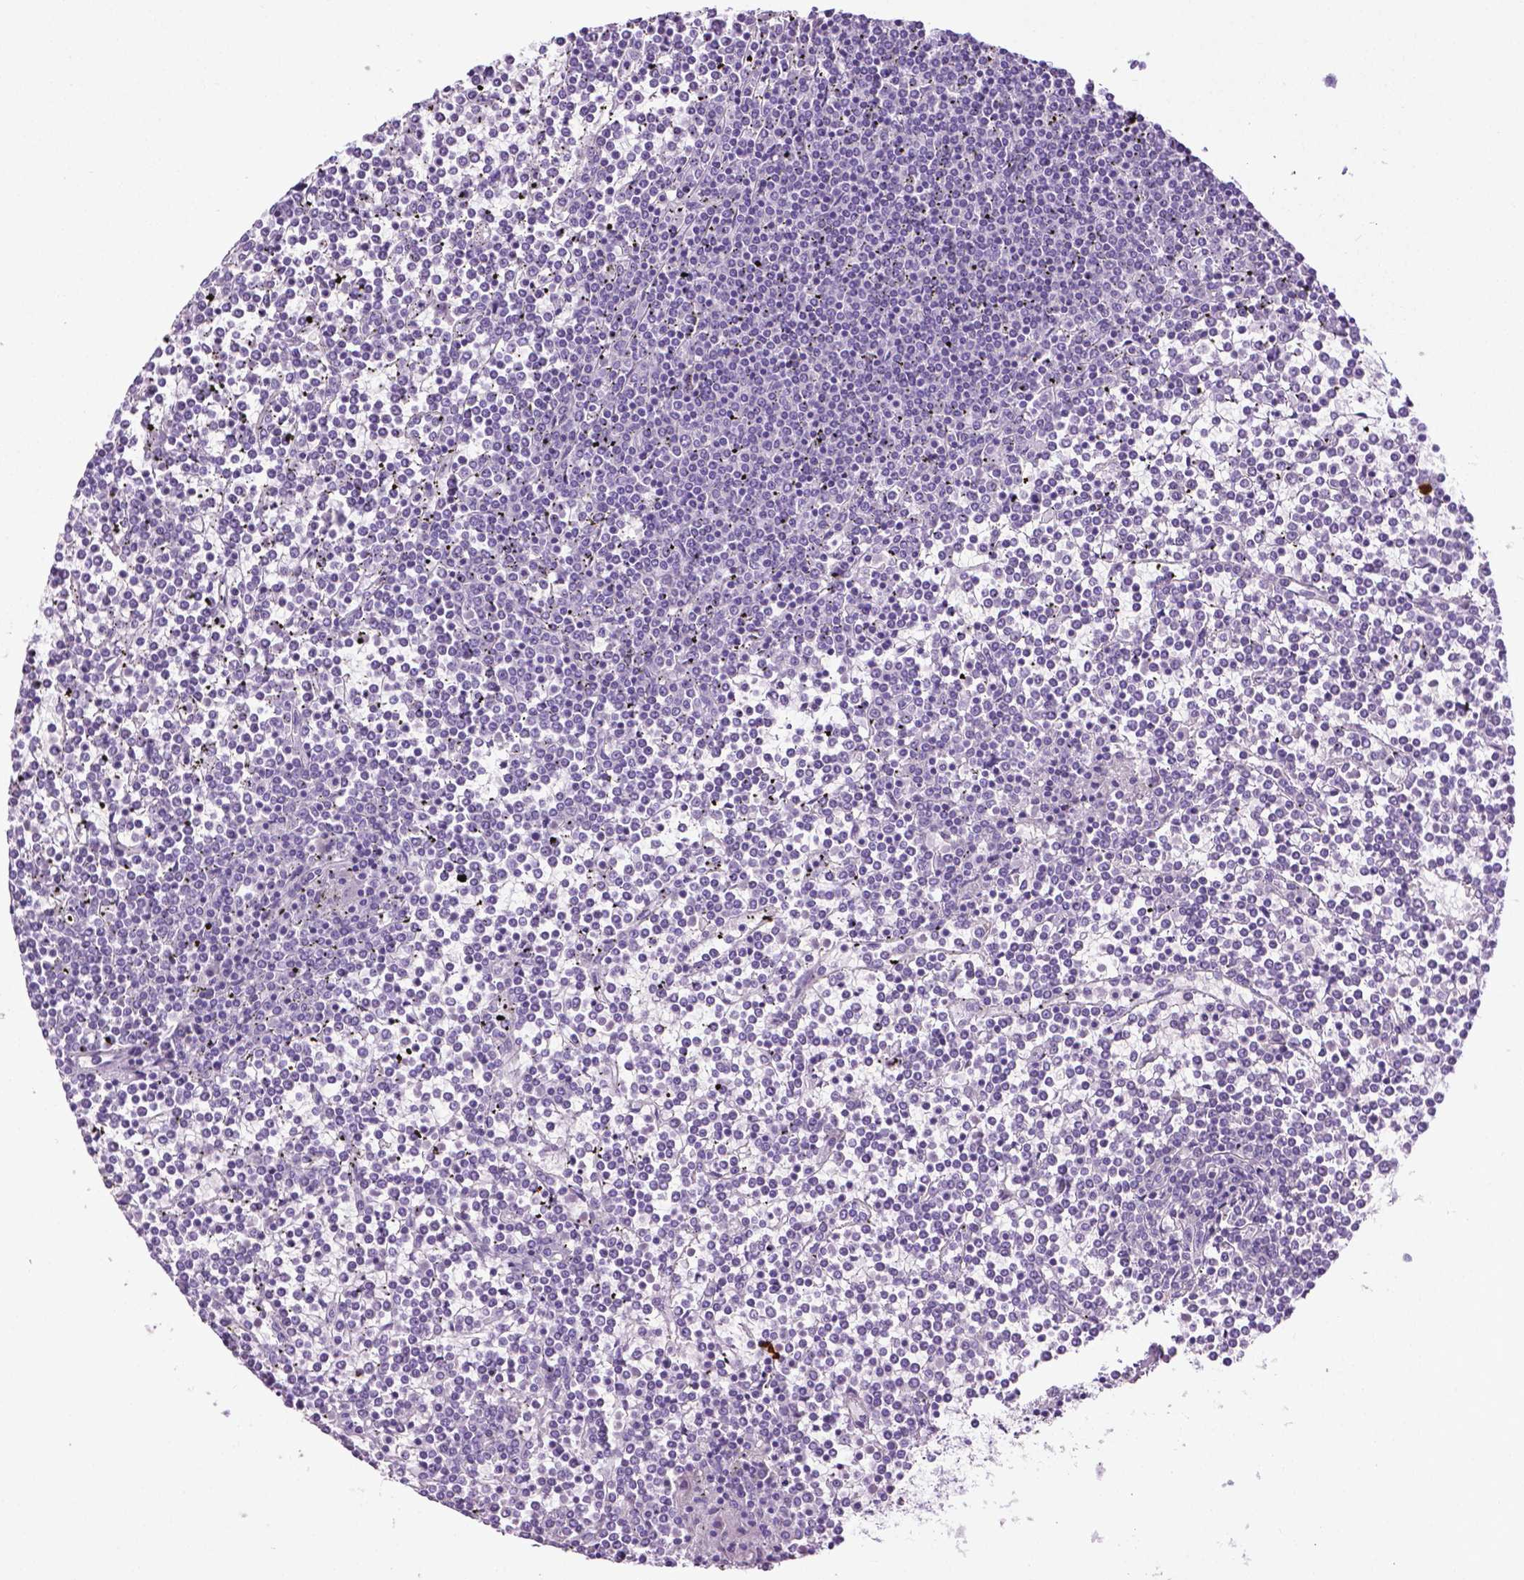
{"staining": {"intensity": "negative", "quantity": "none", "location": "none"}, "tissue": "lymphoma", "cell_type": "Tumor cells", "image_type": "cancer", "snomed": [{"axis": "morphology", "description": "Malignant lymphoma, non-Hodgkin's type, Low grade"}, {"axis": "topography", "description": "Spleen"}], "caption": "This is an immunohistochemistry micrograph of malignant lymphoma, non-Hodgkin's type (low-grade). There is no positivity in tumor cells.", "gene": "SPECC1L", "patient": {"sex": "female", "age": 19}}